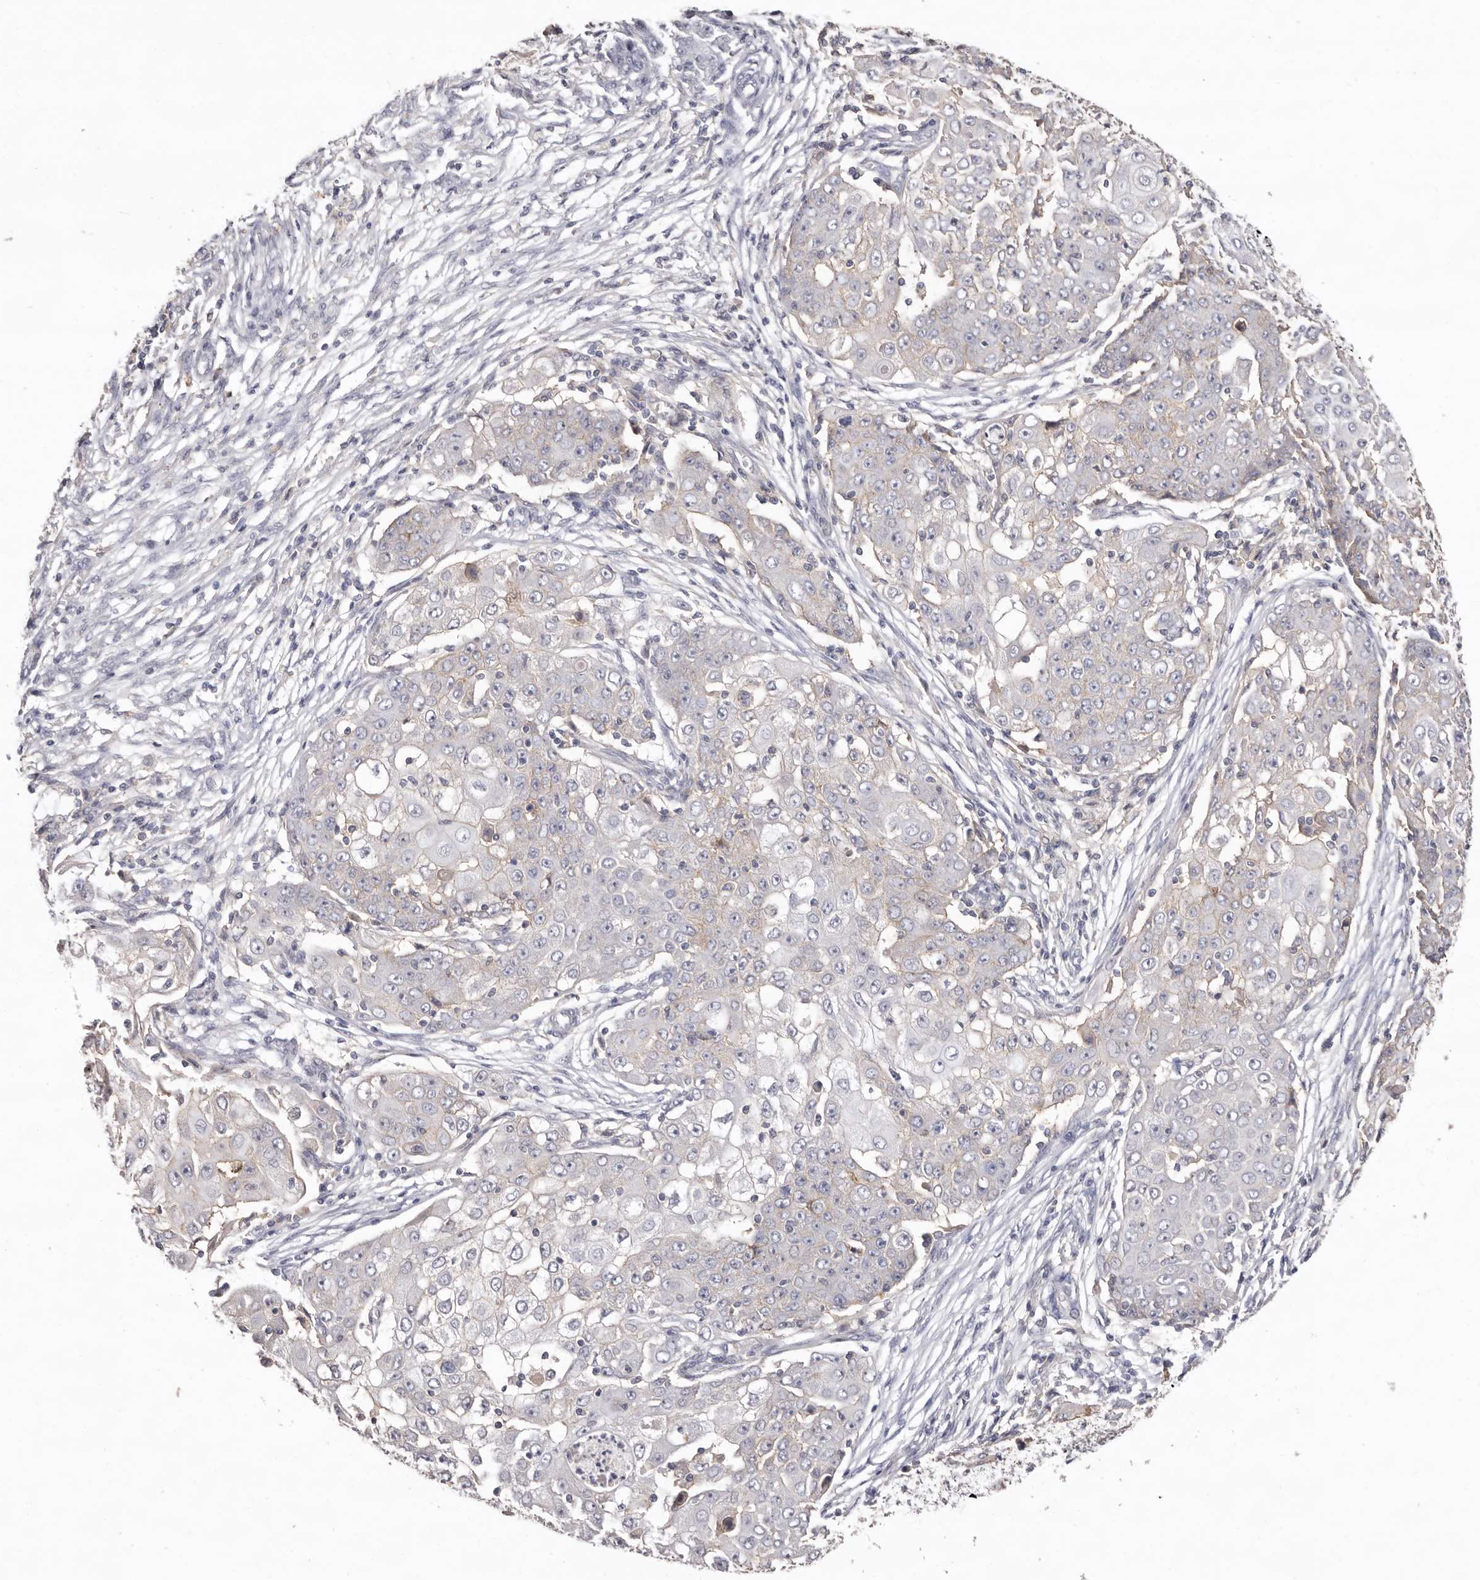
{"staining": {"intensity": "negative", "quantity": "none", "location": "none"}, "tissue": "ovarian cancer", "cell_type": "Tumor cells", "image_type": "cancer", "snomed": [{"axis": "morphology", "description": "Carcinoma, endometroid"}, {"axis": "topography", "description": "Ovary"}], "caption": "High power microscopy photomicrograph of an immunohistochemistry (IHC) image of ovarian cancer (endometroid carcinoma), revealing no significant expression in tumor cells.", "gene": "MMACHC", "patient": {"sex": "female", "age": 42}}